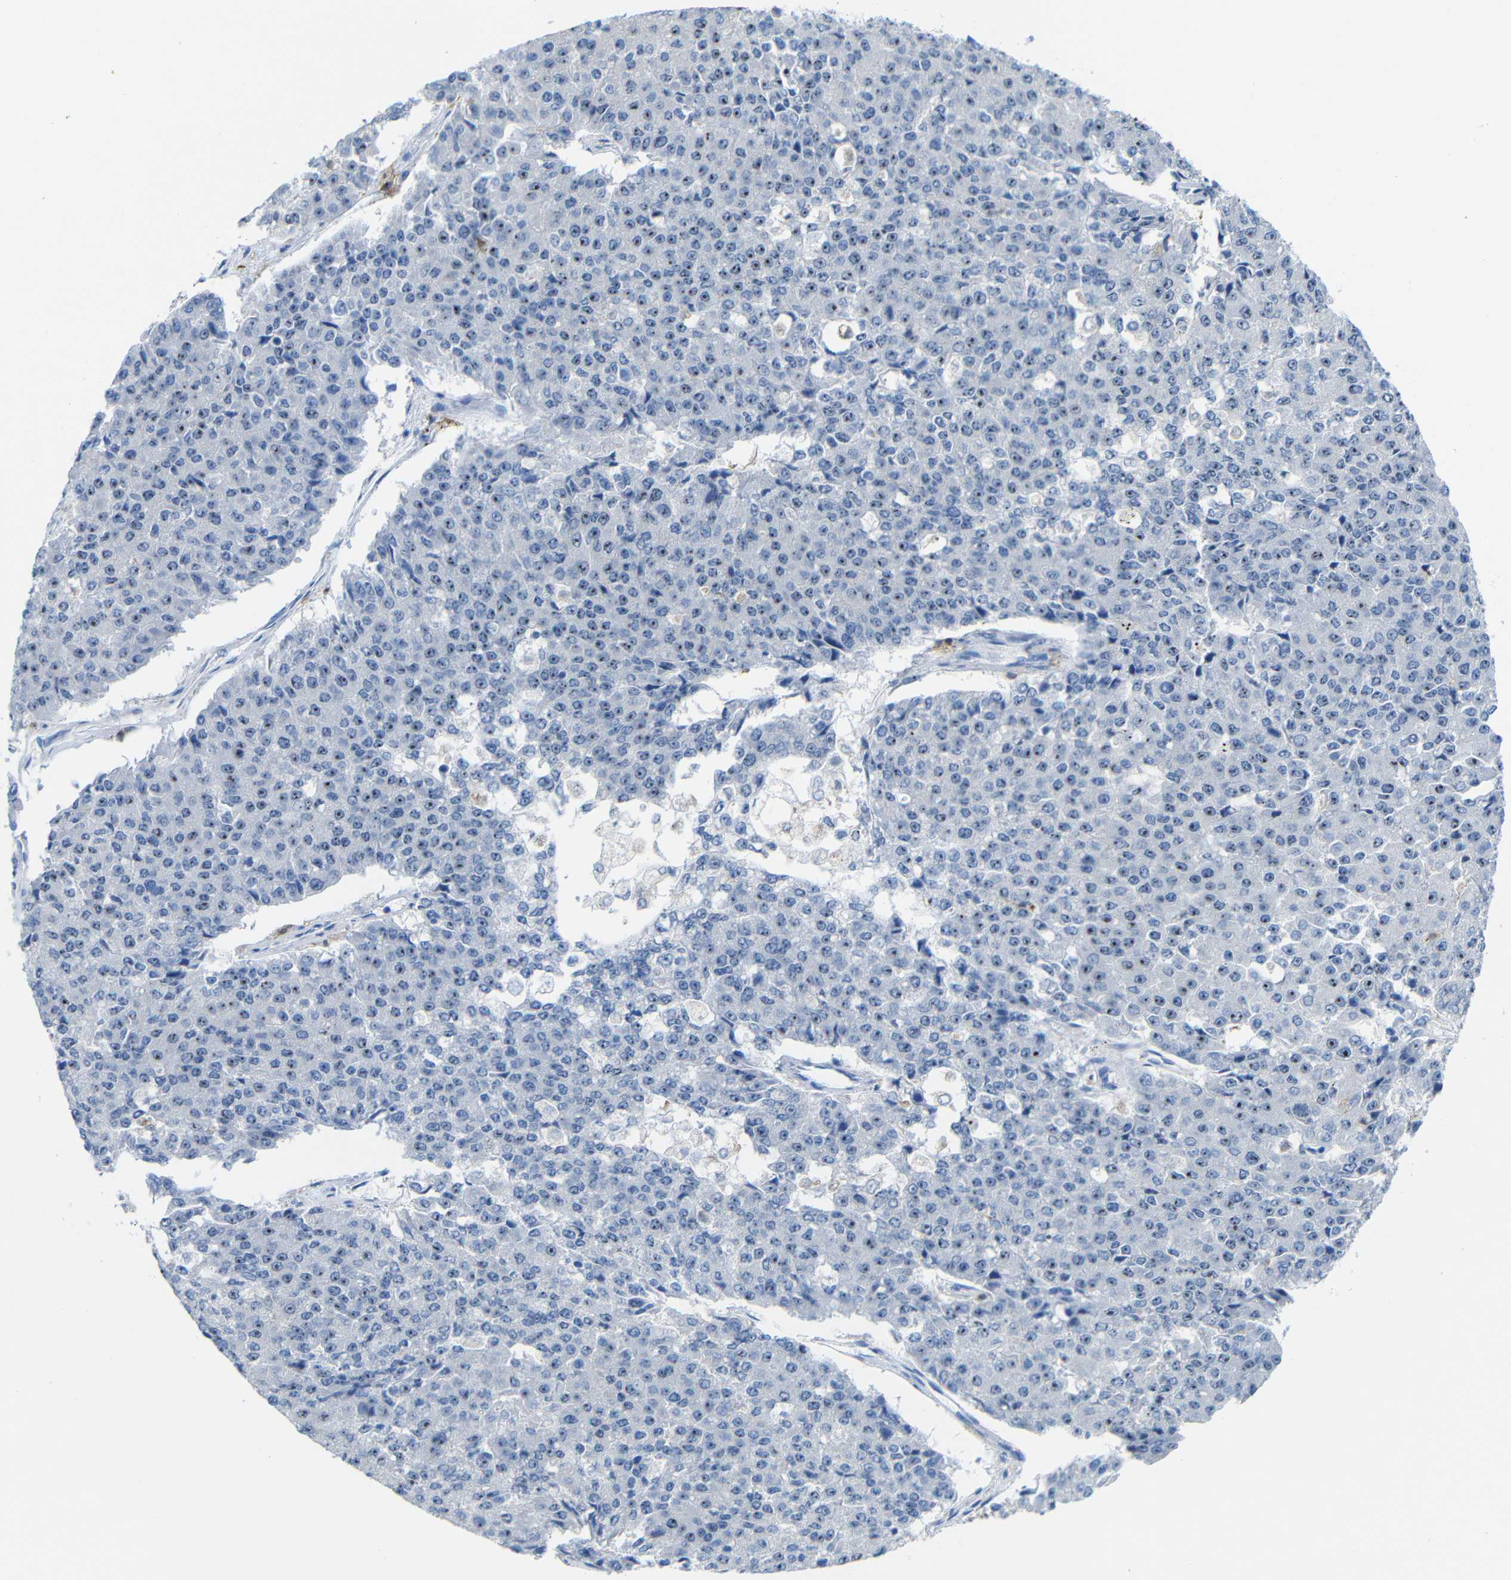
{"staining": {"intensity": "strong", "quantity": ">75%", "location": "nuclear"}, "tissue": "pancreatic cancer", "cell_type": "Tumor cells", "image_type": "cancer", "snomed": [{"axis": "morphology", "description": "Adenocarcinoma, NOS"}, {"axis": "topography", "description": "Pancreas"}], "caption": "Immunohistochemistry (IHC) histopathology image of pancreatic adenocarcinoma stained for a protein (brown), which displays high levels of strong nuclear expression in about >75% of tumor cells.", "gene": "C1orf210", "patient": {"sex": "male", "age": 50}}